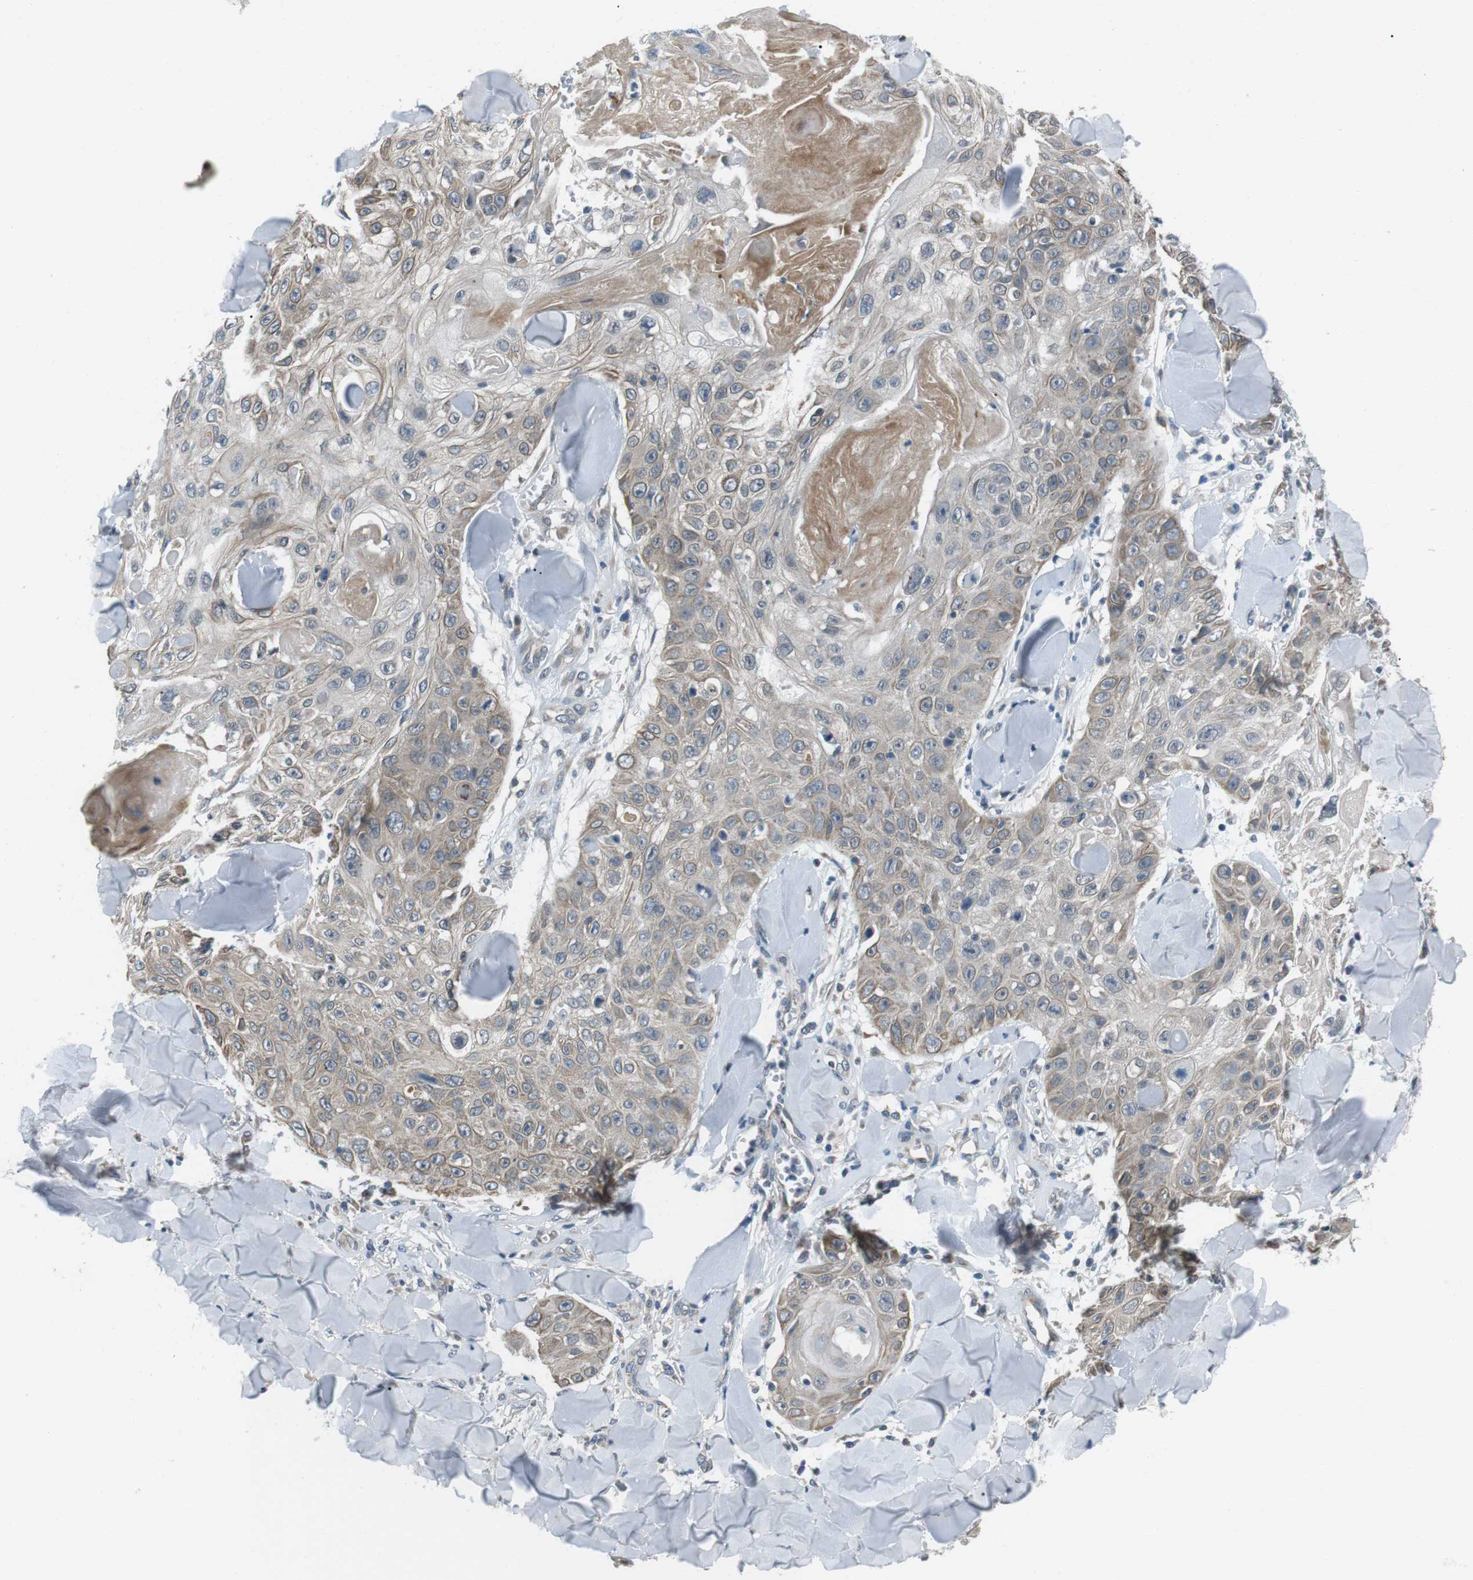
{"staining": {"intensity": "weak", "quantity": "<25%", "location": "cytoplasmic/membranous"}, "tissue": "skin cancer", "cell_type": "Tumor cells", "image_type": "cancer", "snomed": [{"axis": "morphology", "description": "Squamous cell carcinoma, NOS"}, {"axis": "topography", "description": "Skin"}], "caption": "Immunohistochemistry (IHC) image of neoplastic tissue: human skin squamous cell carcinoma stained with DAB reveals no significant protein staining in tumor cells.", "gene": "FAM3B", "patient": {"sex": "male", "age": 86}}